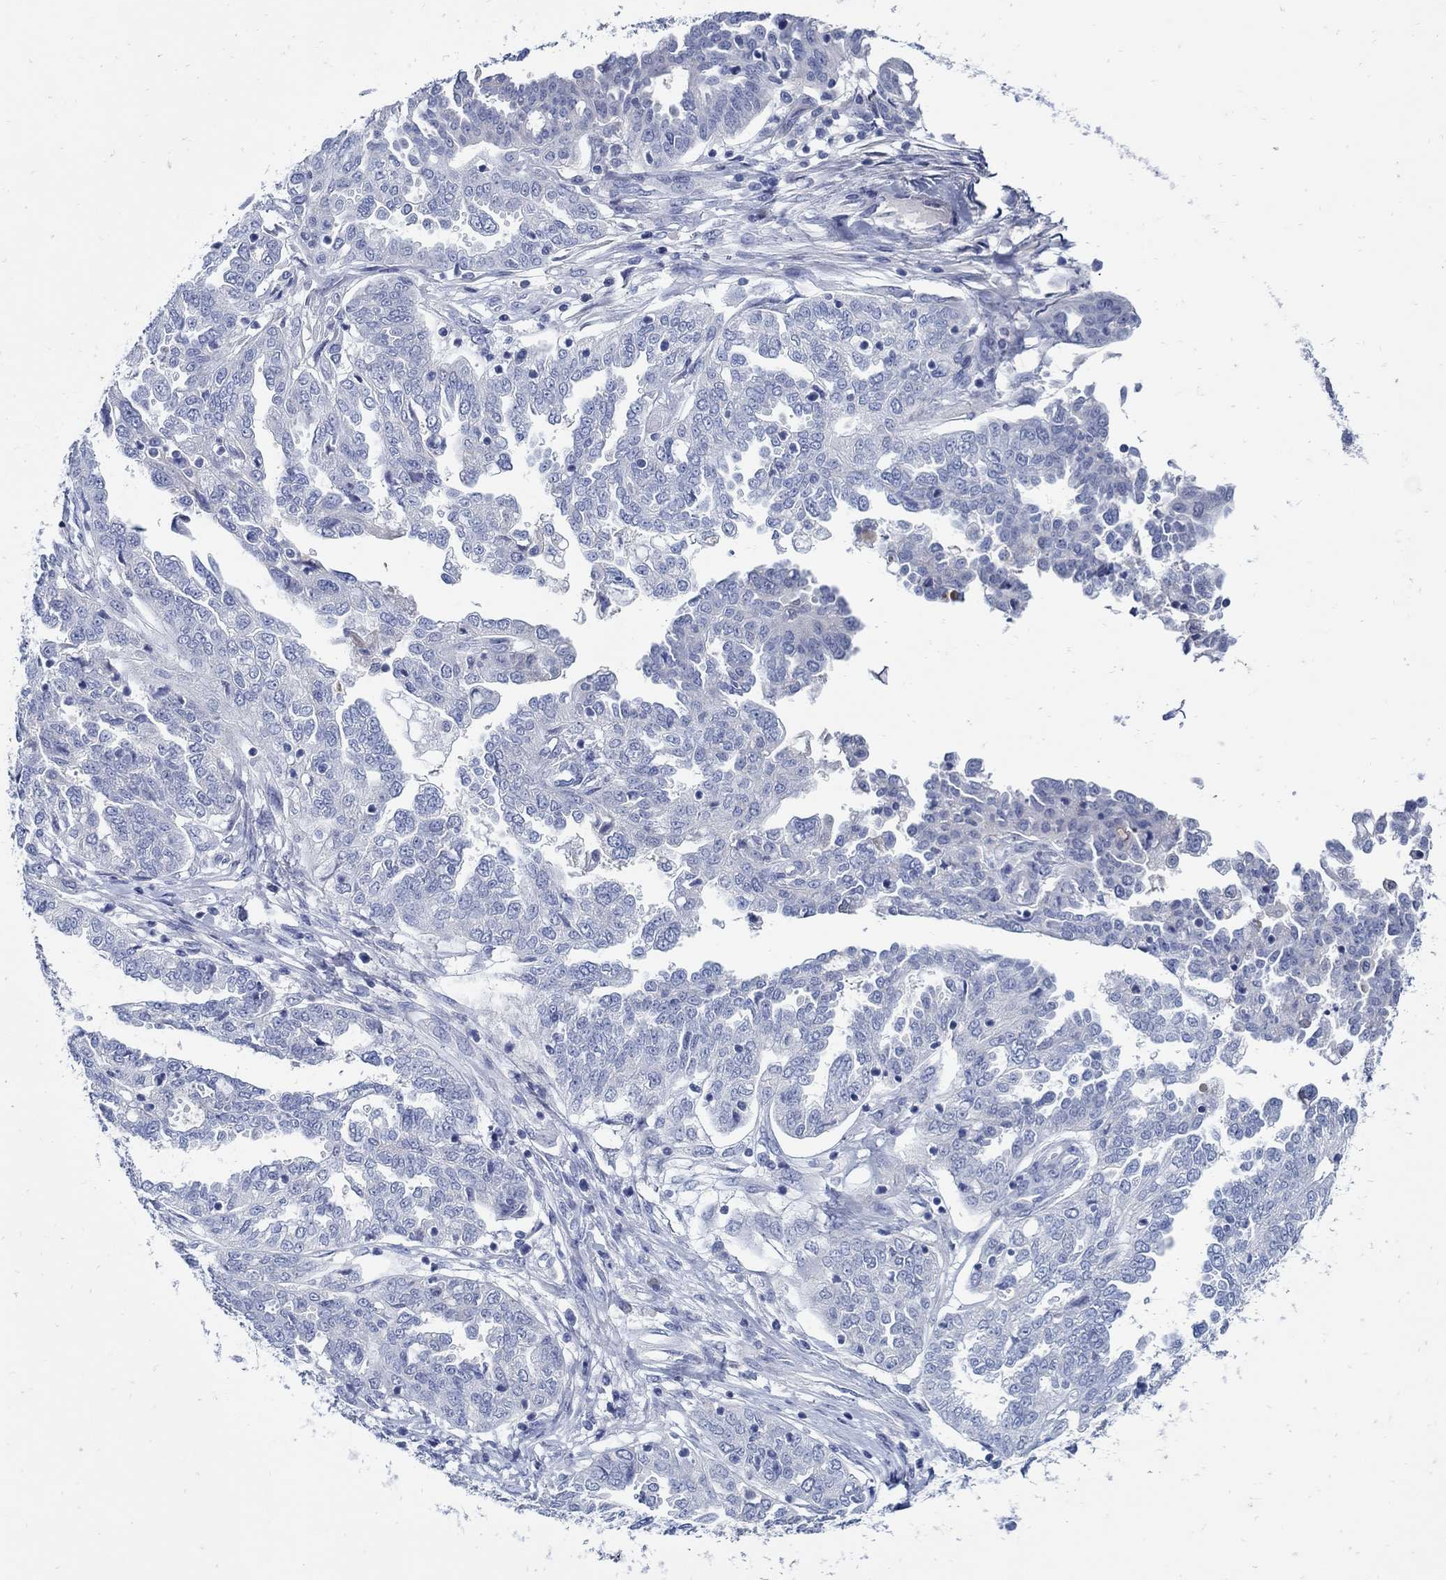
{"staining": {"intensity": "negative", "quantity": "none", "location": "none"}, "tissue": "ovarian cancer", "cell_type": "Tumor cells", "image_type": "cancer", "snomed": [{"axis": "morphology", "description": "Cystadenocarcinoma, serous, NOS"}, {"axis": "topography", "description": "Ovary"}], "caption": "There is no significant staining in tumor cells of ovarian cancer (serous cystadenocarcinoma). (Brightfield microscopy of DAB immunohistochemistry at high magnification).", "gene": "PAX9", "patient": {"sex": "female", "age": 67}}